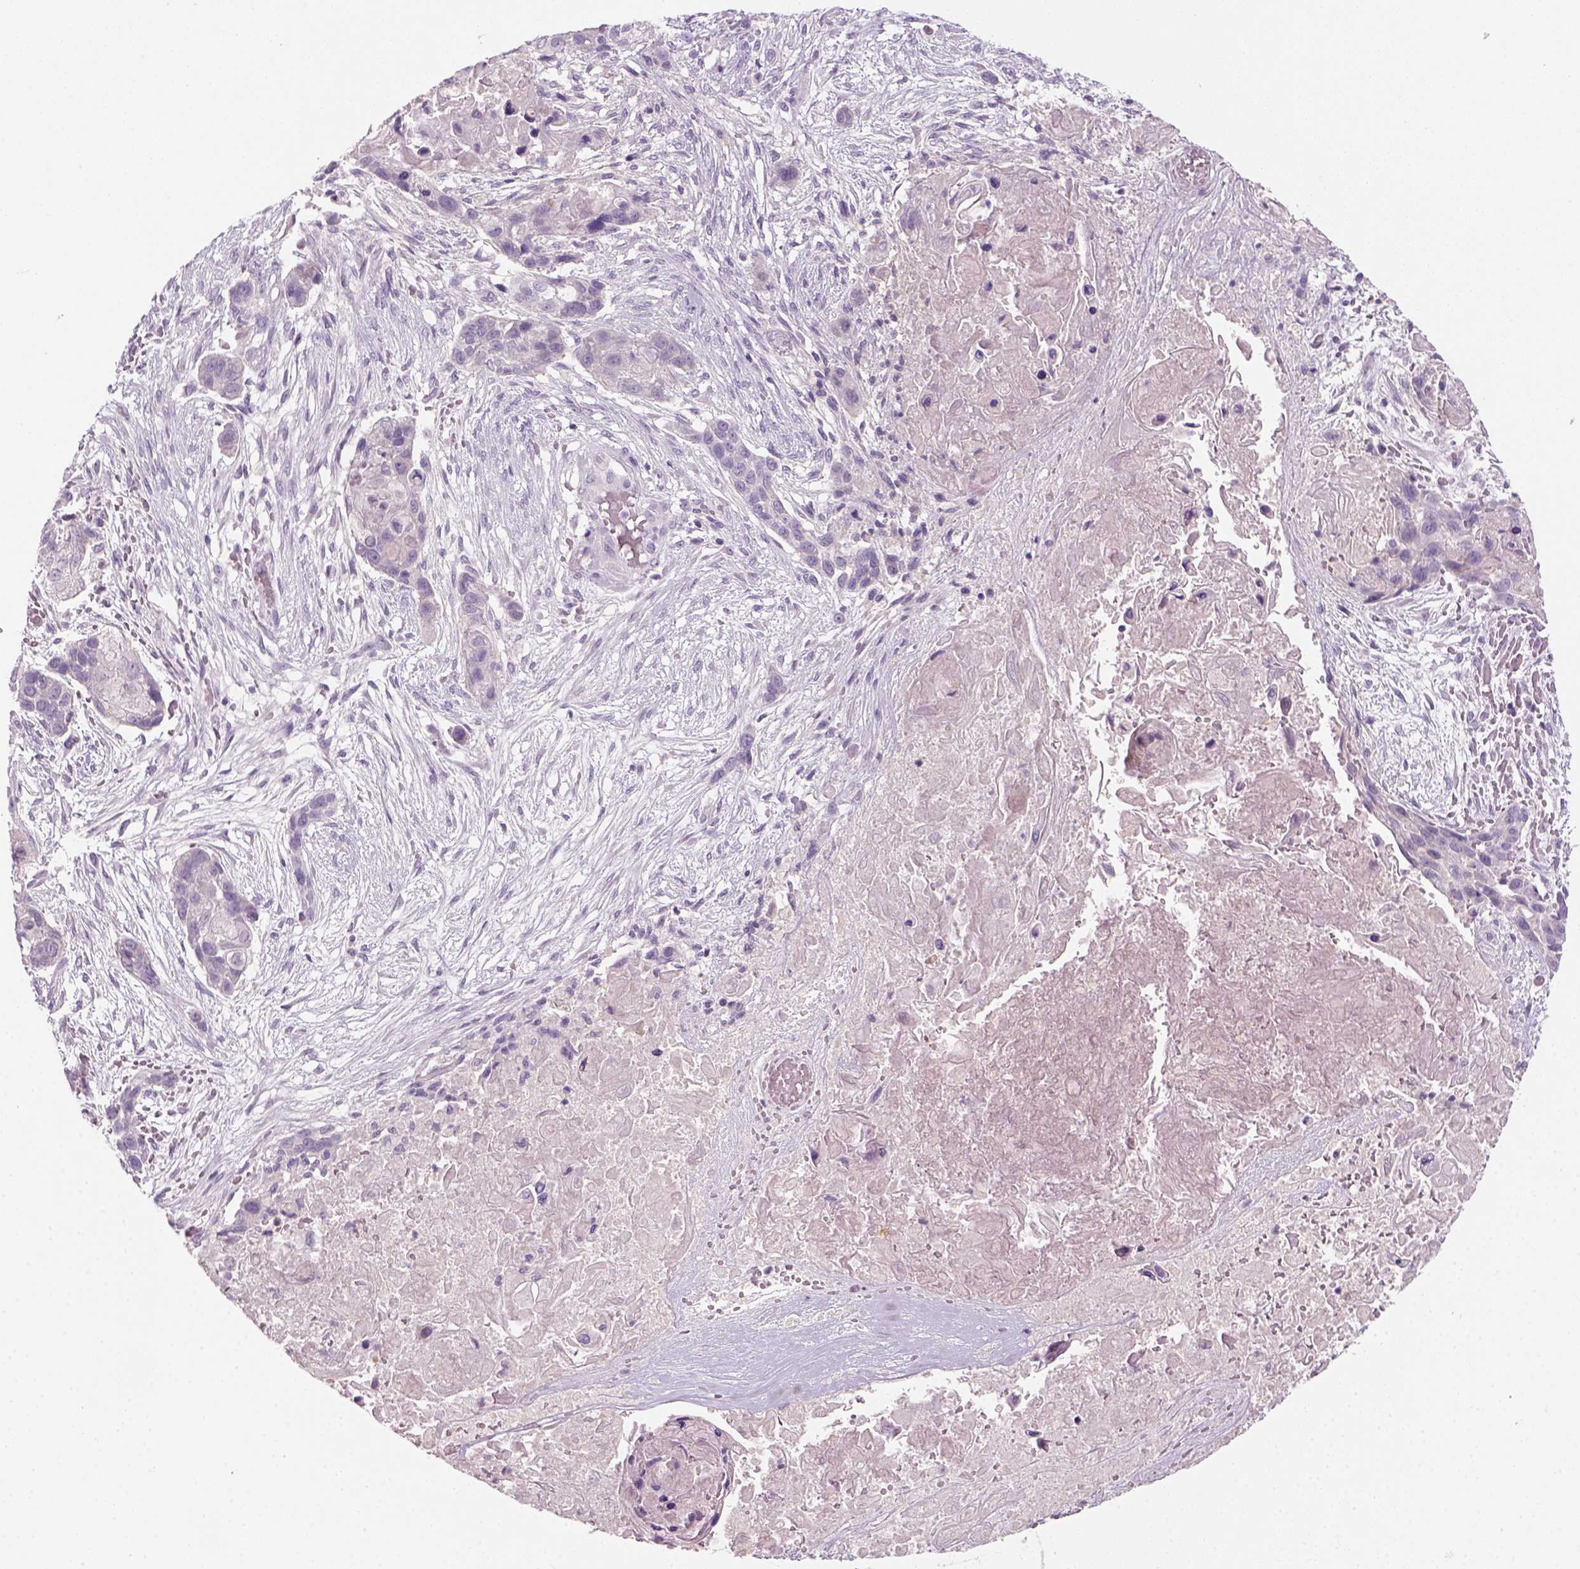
{"staining": {"intensity": "negative", "quantity": "none", "location": "none"}, "tissue": "lung cancer", "cell_type": "Tumor cells", "image_type": "cancer", "snomed": [{"axis": "morphology", "description": "Squamous cell carcinoma, NOS"}, {"axis": "topography", "description": "Lung"}], "caption": "This is a micrograph of IHC staining of lung cancer (squamous cell carcinoma), which shows no staining in tumor cells. (Brightfield microscopy of DAB (3,3'-diaminobenzidine) IHC at high magnification).", "gene": "GFI1B", "patient": {"sex": "male", "age": 69}}